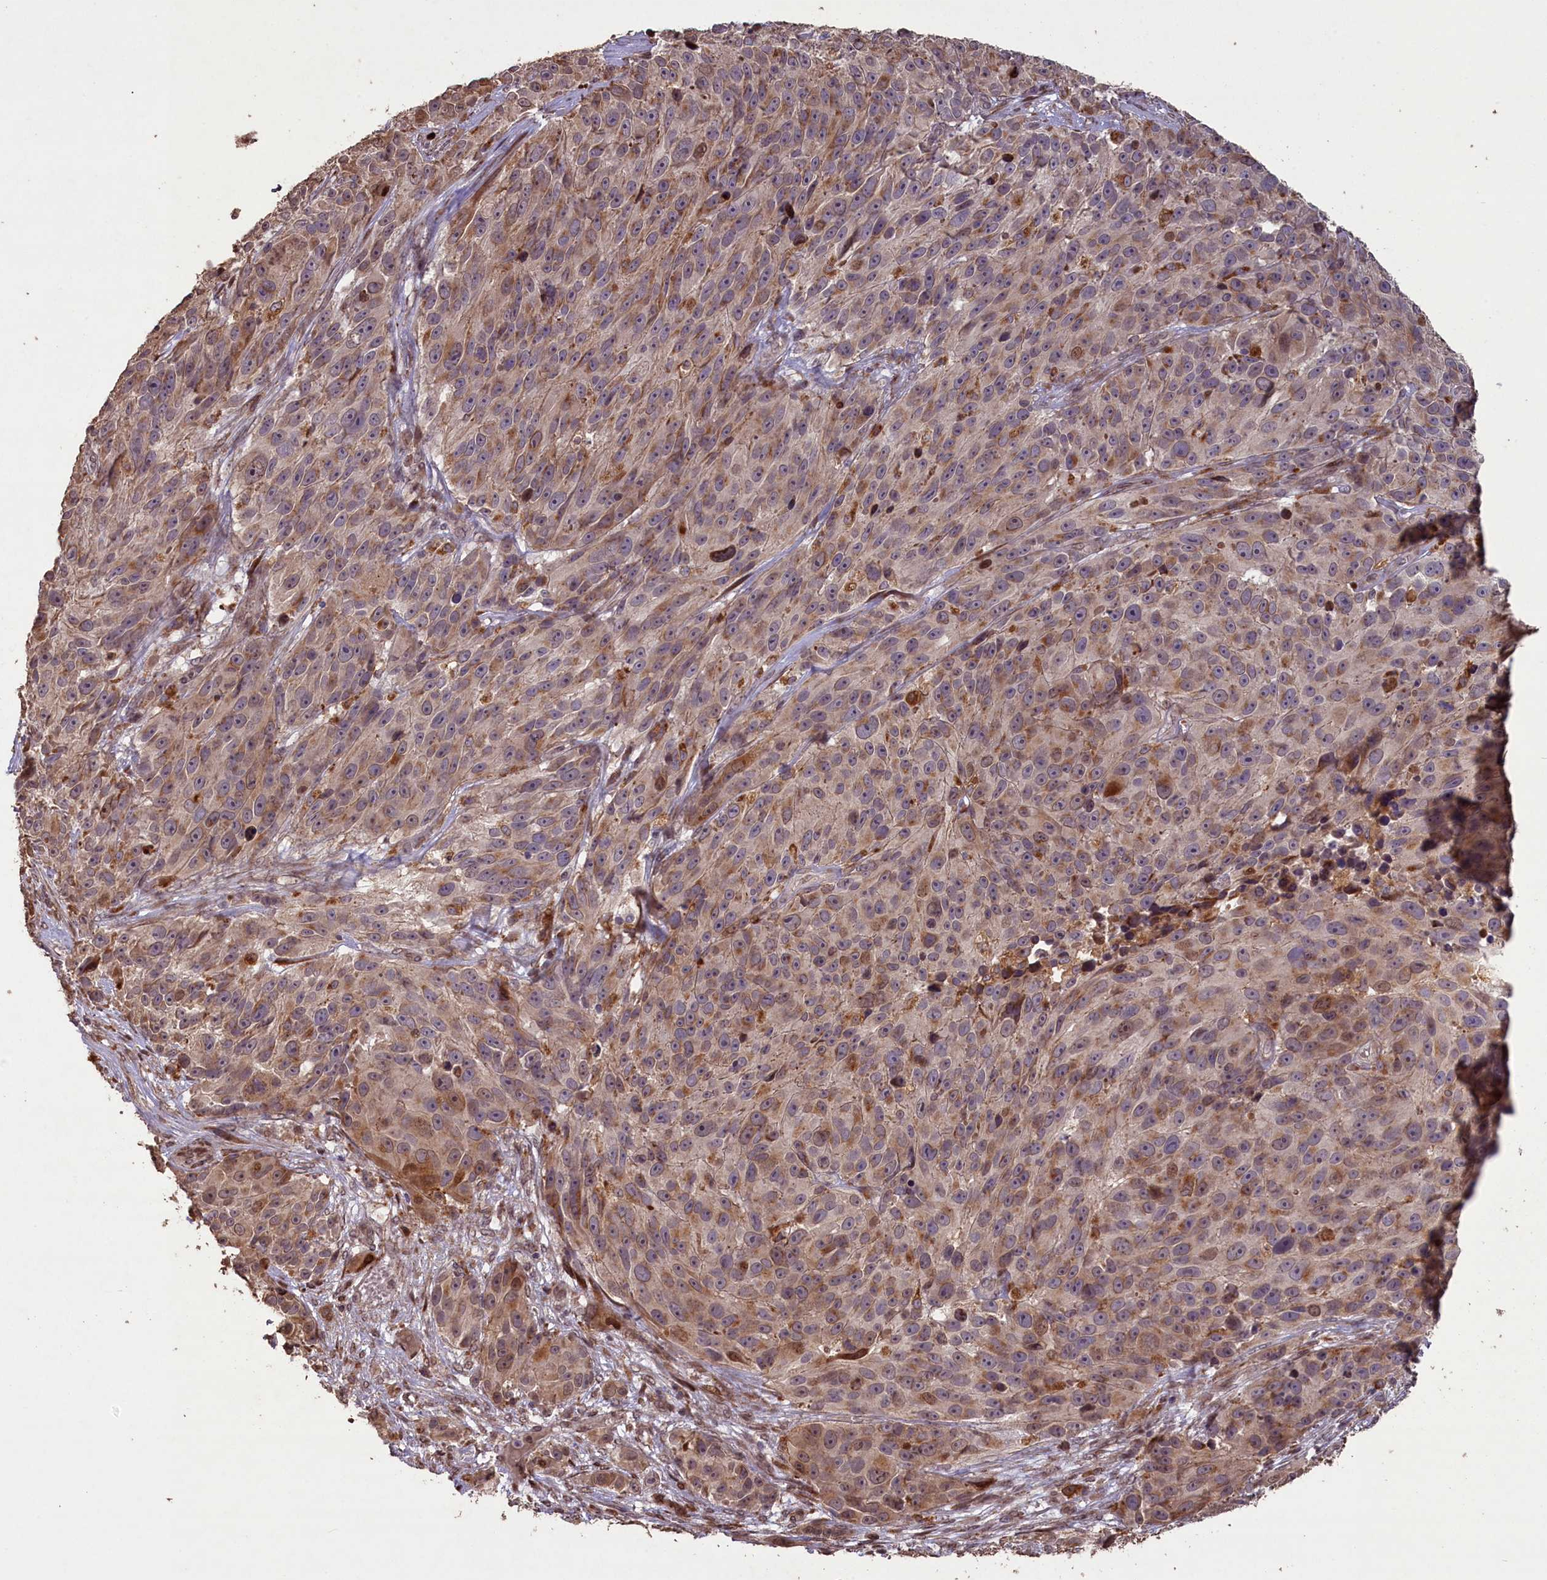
{"staining": {"intensity": "moderate", "quantity": "25%-75%", "location": "cytoplasmic/membranous"}, "tissue": "melanoma", "cell_type": "Tumor cells", "image_type": "cancer", "snomed": [{"axis": "morphology", "description": "Malignant melanoma, NOS"}, {"axis": "topography", "description": "Skin"}], "caption": "The image reveals a brown stain indicating the presence of a protein in the cytoplasmic/membranous of tumor cells in melanoma. (brown staining indicates protein expression, while blue staining denotes nuclei).", "gene": "SLC38A7", "patient": {"sex": "male", "age": 84}}